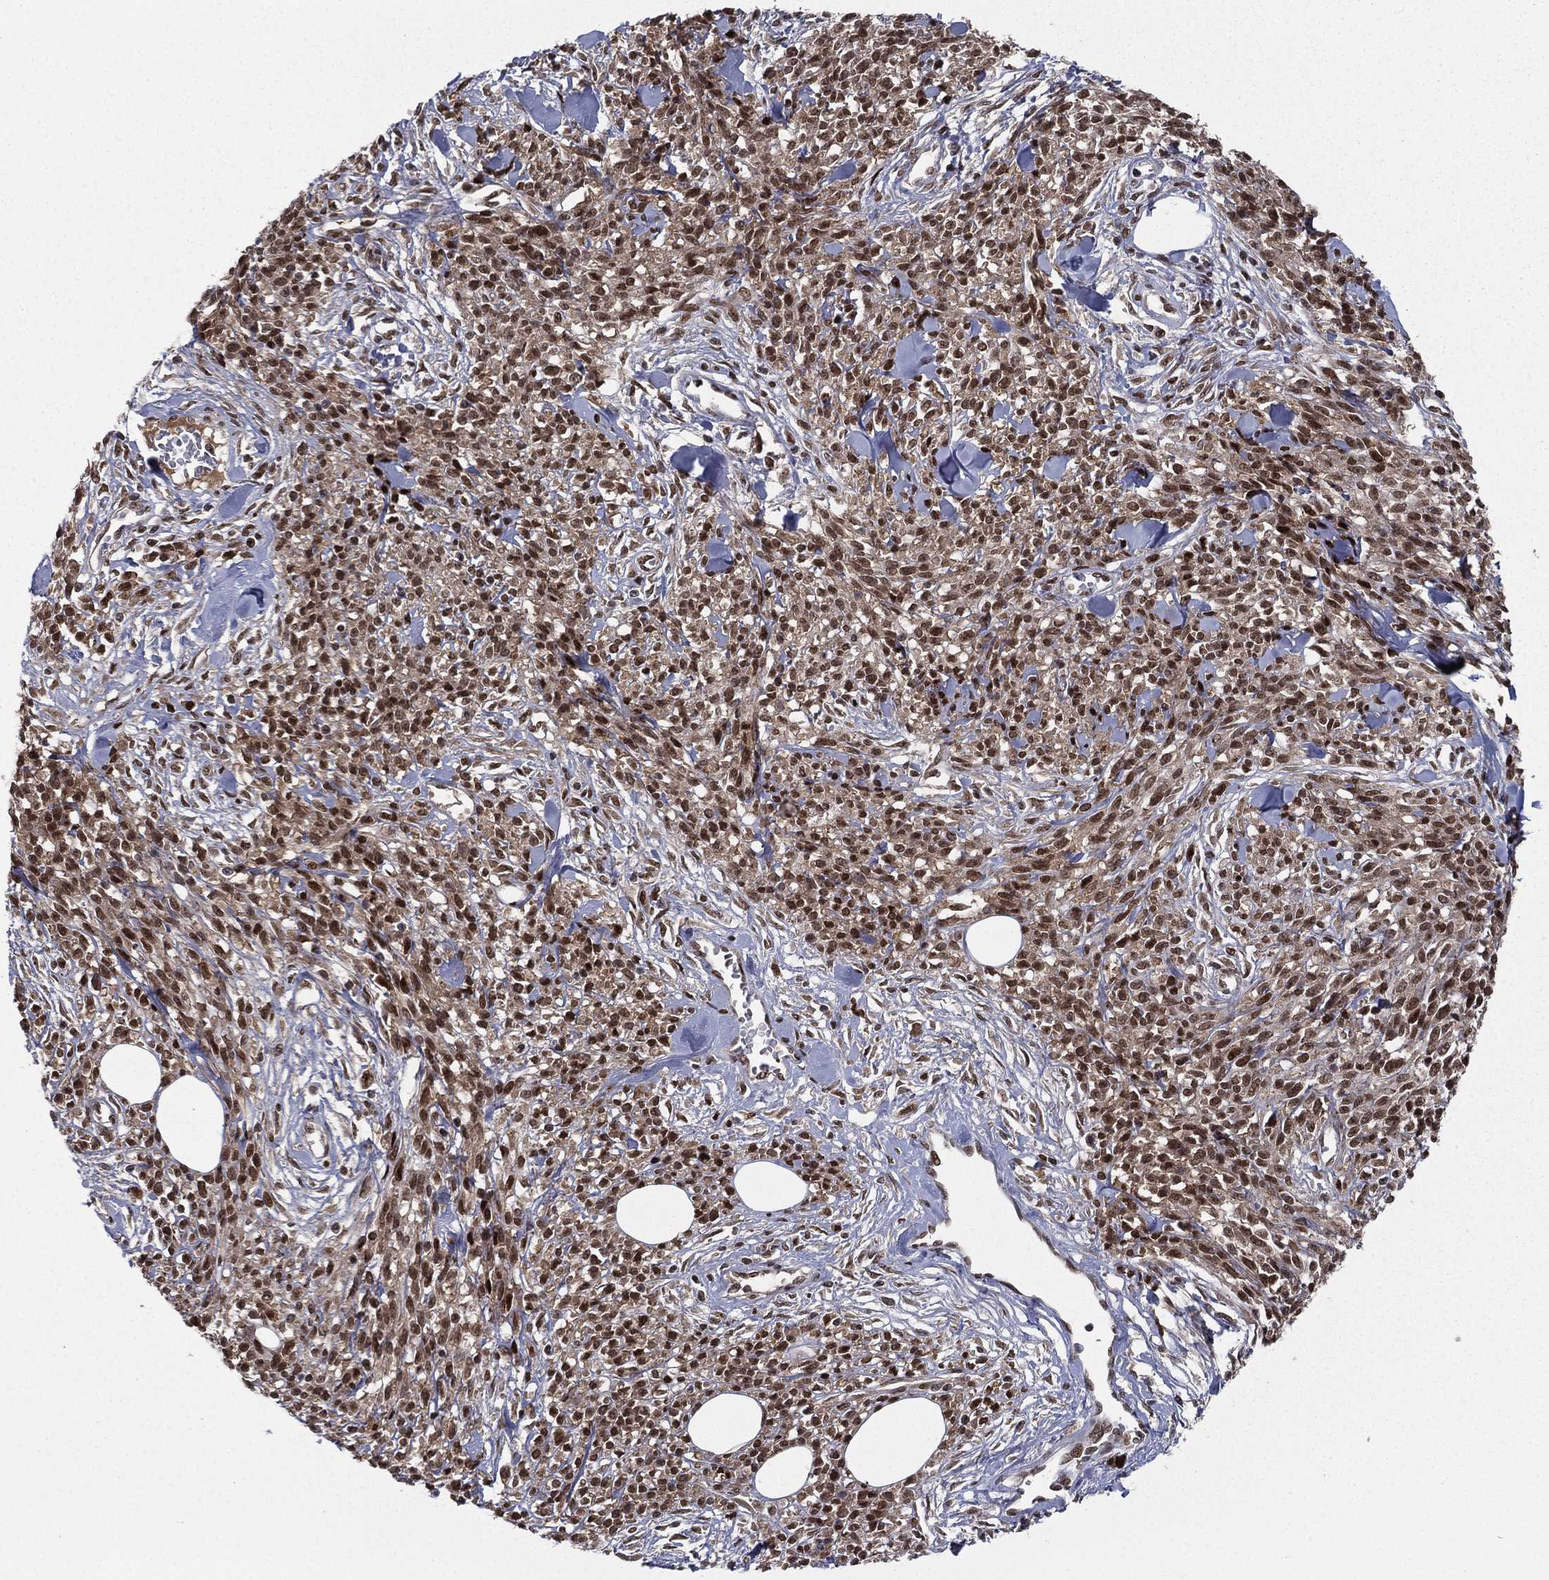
{"staining": {"intensity": "strong", "quantity": ">75%", "location": "nuclear"}, "tissue": "melanoma", "cell_type": "Tumor cells", "image_type": "cancer", "snomed": [{"axis": "morphology", "description": "Malignant melanoma, NOS"}, {"axis": "topography", "description": "Skin"}, {"axis": "topography", "description": "Skin of trunk"}], "caption": "Protein expression analysis of human melanoma reveals strong nuclear staining in about >75% of tumor cells. (Stains: DAB in brown, nuclei in blue, Microscopy: brightfield microscopy at high magnification).", "gene": "RTF1", "patient": {"sex": "male", "age": 74}}